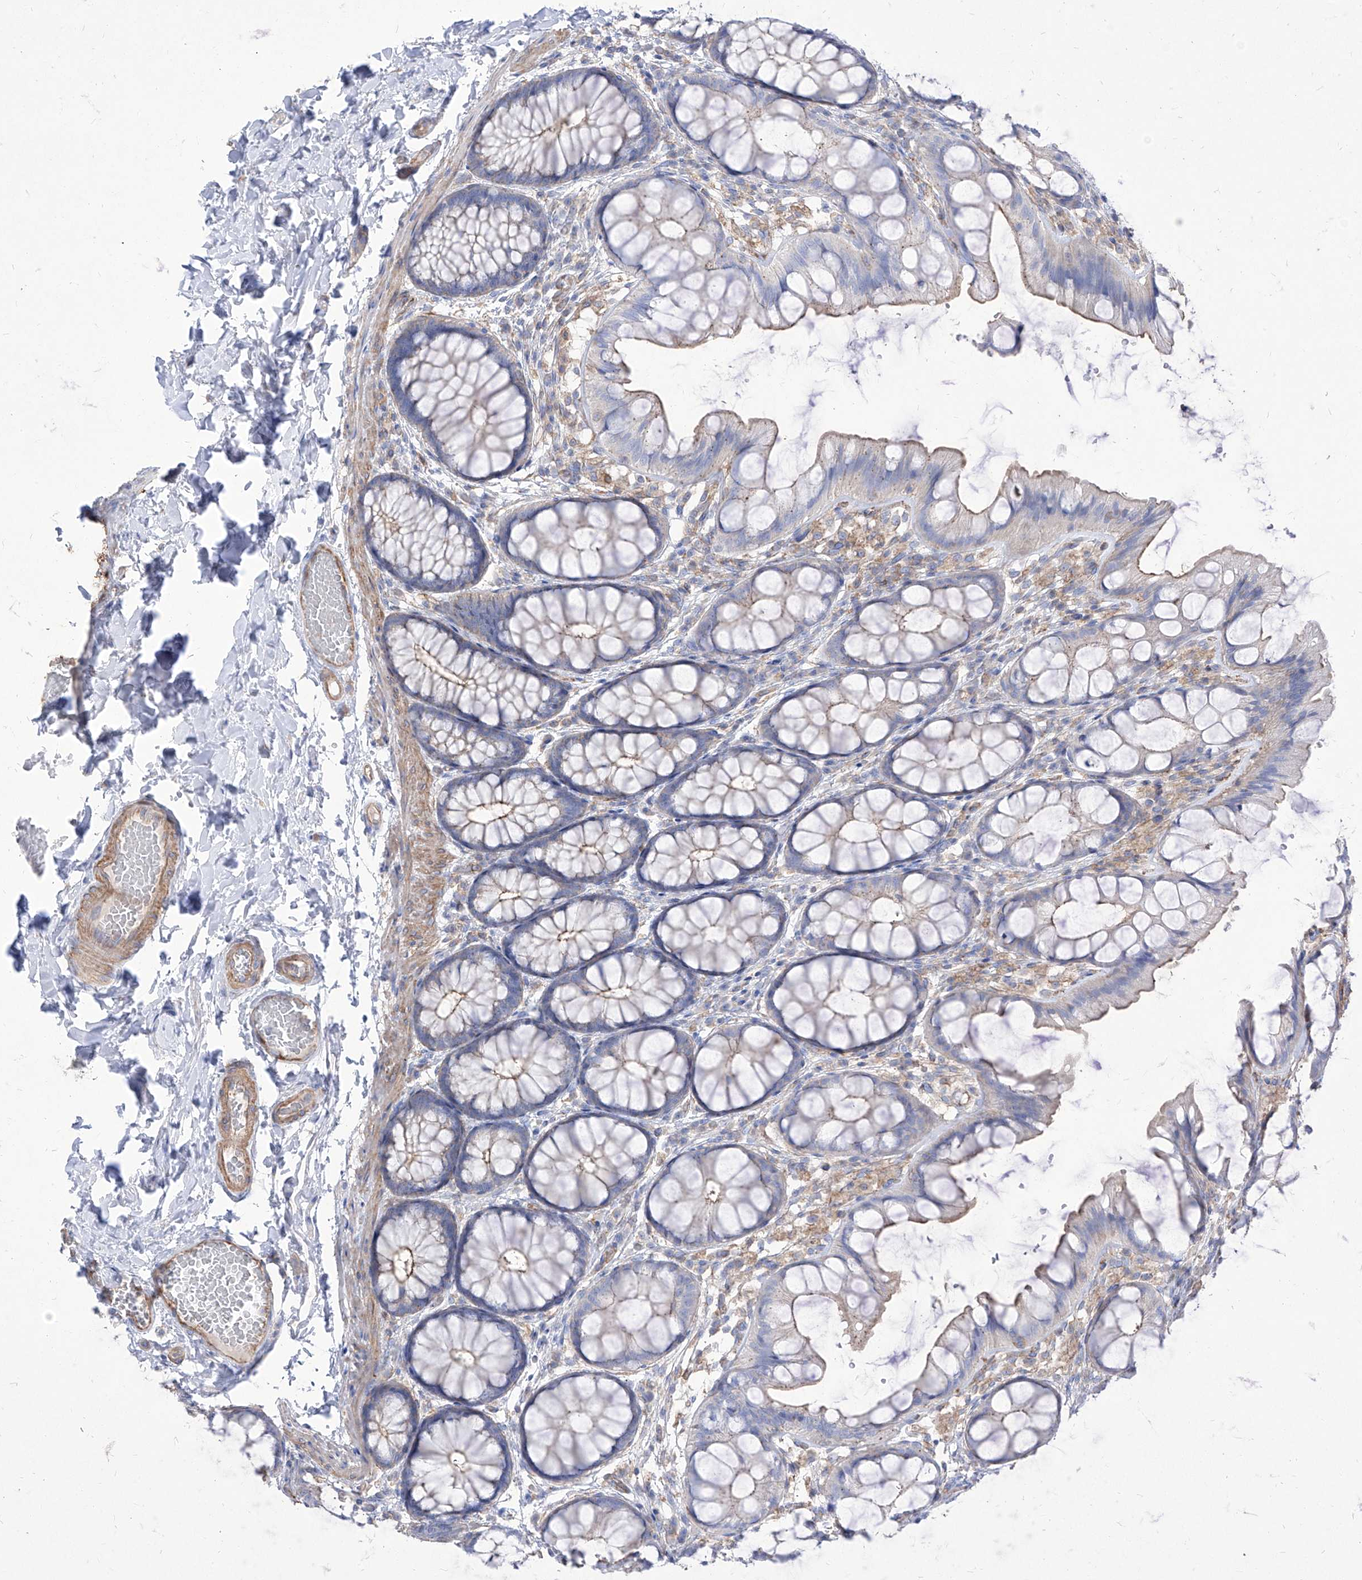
{"staining": {"intensity": "moderate", "quantity": "25%-75%", "location": "cytoplasmic/membranous"}, "tissue": "colon", "cell_type": "Endothelial cells", "image_type": "normal", "snomed": [{"axis": "morphology", "description": "Normal tissue, NOS"}, {"axis": "topography", "description": "Colon"}], "caption": "Protein expression by immunohistochemistry (IHC) reveals moderate cytoplasmic/membranous staining in about 25%-75% of endothelial cells in normal colon. The staining is performed using DAB (3,3'-diaminobenzidine) brown chromogen to label protein expression. The nuclei are counter-stained blue using hematoxylin.", "gene": "C1orf74", "patient": {"sex": "male", "age": 47}}